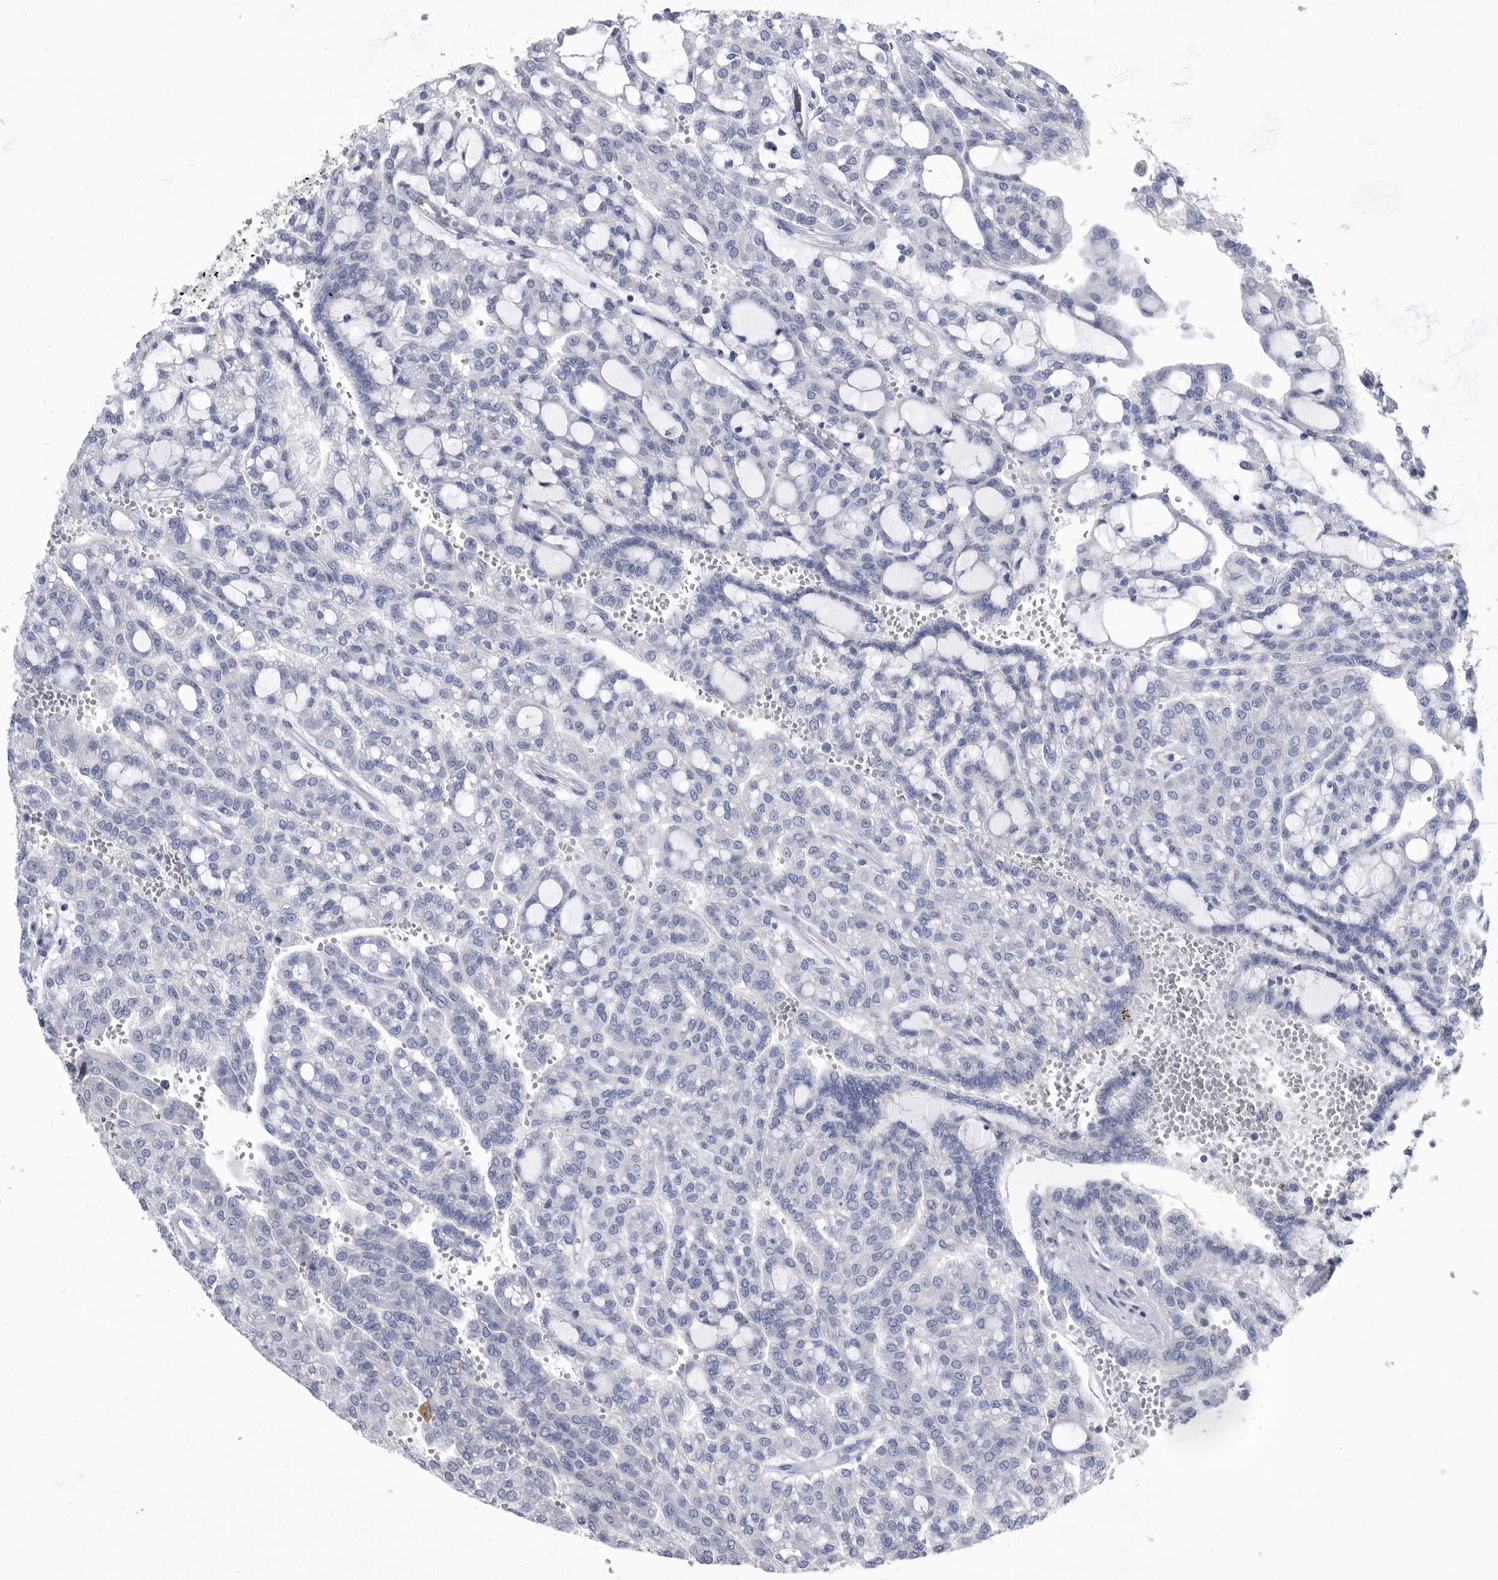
{"staining": {"intensity": "negative", "quantity": "none", "location": "none"}, "tissue": "renal cancer", "cell_type": "Tumor cells", "image_type": "cancer", "snomed": [{"axis": "morphology", "description": "Adenocarcinoma, NOS"}, {"axis": "topography", "description": "Kidney"}], "caption": "This is a photomicrograph of IHC staining of renal cancer, which shows no staining in tumor cells.", "gene": "BTBD6", "patient": {"sex": "male", "age": 63}}